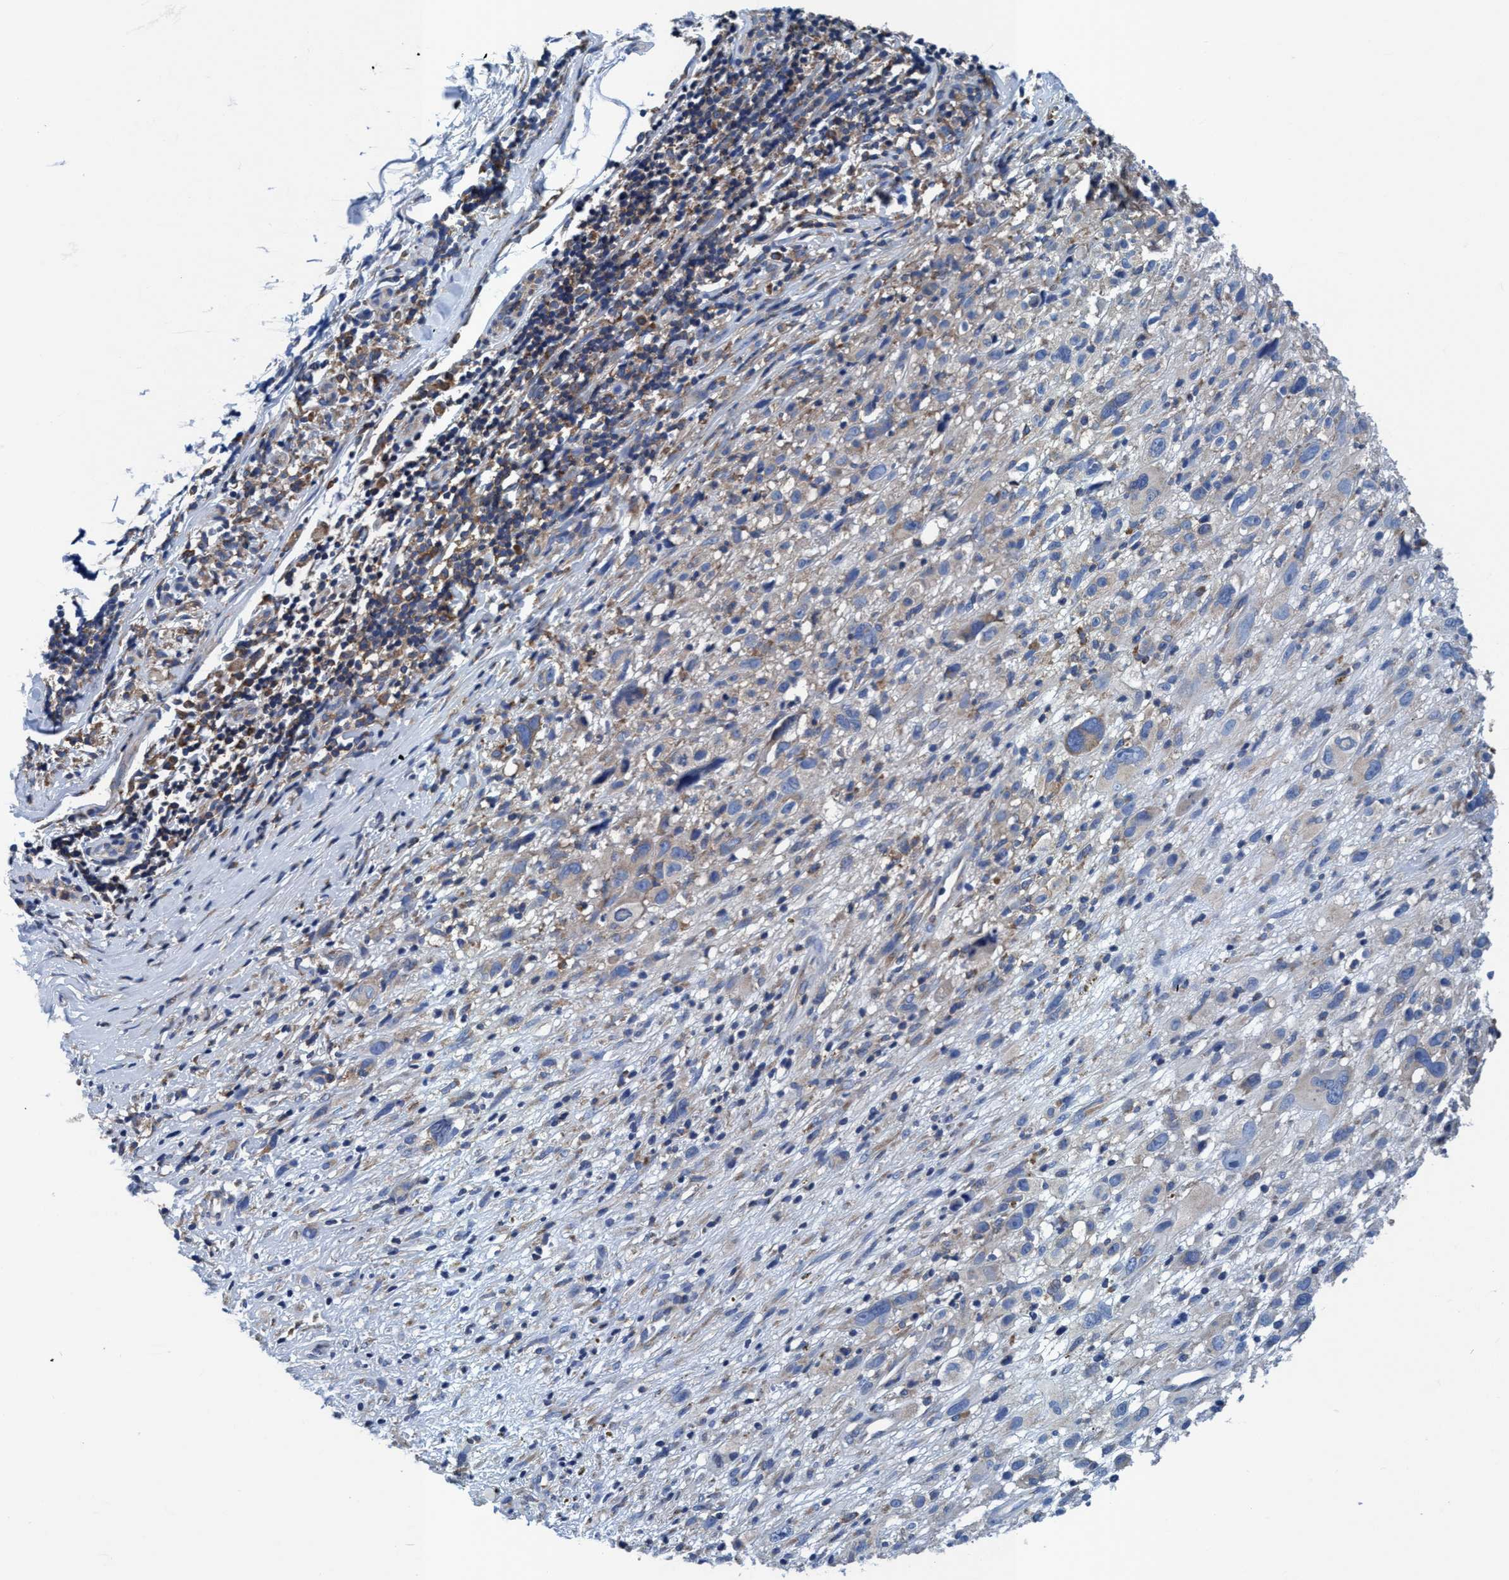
{"staining": {"intensity": "negative", "quantity": "none", "location": "none"}, "tissue": "melanoma", "cell_type": "Tumor cells", "image_type": "cancer", "snomed": [{"axis": "morphology", "description": "Malignant melanoma, NOS"}, {"axis": "topography", "description": "Skin"}], "caption": "Immunohistochemistry image of neoplastic tissue: human melanoma stained with DAB shows no significant protein positivity in tumor cells.", "gene": "NMT1", "patient": {"sex": "female", "age": 55}}